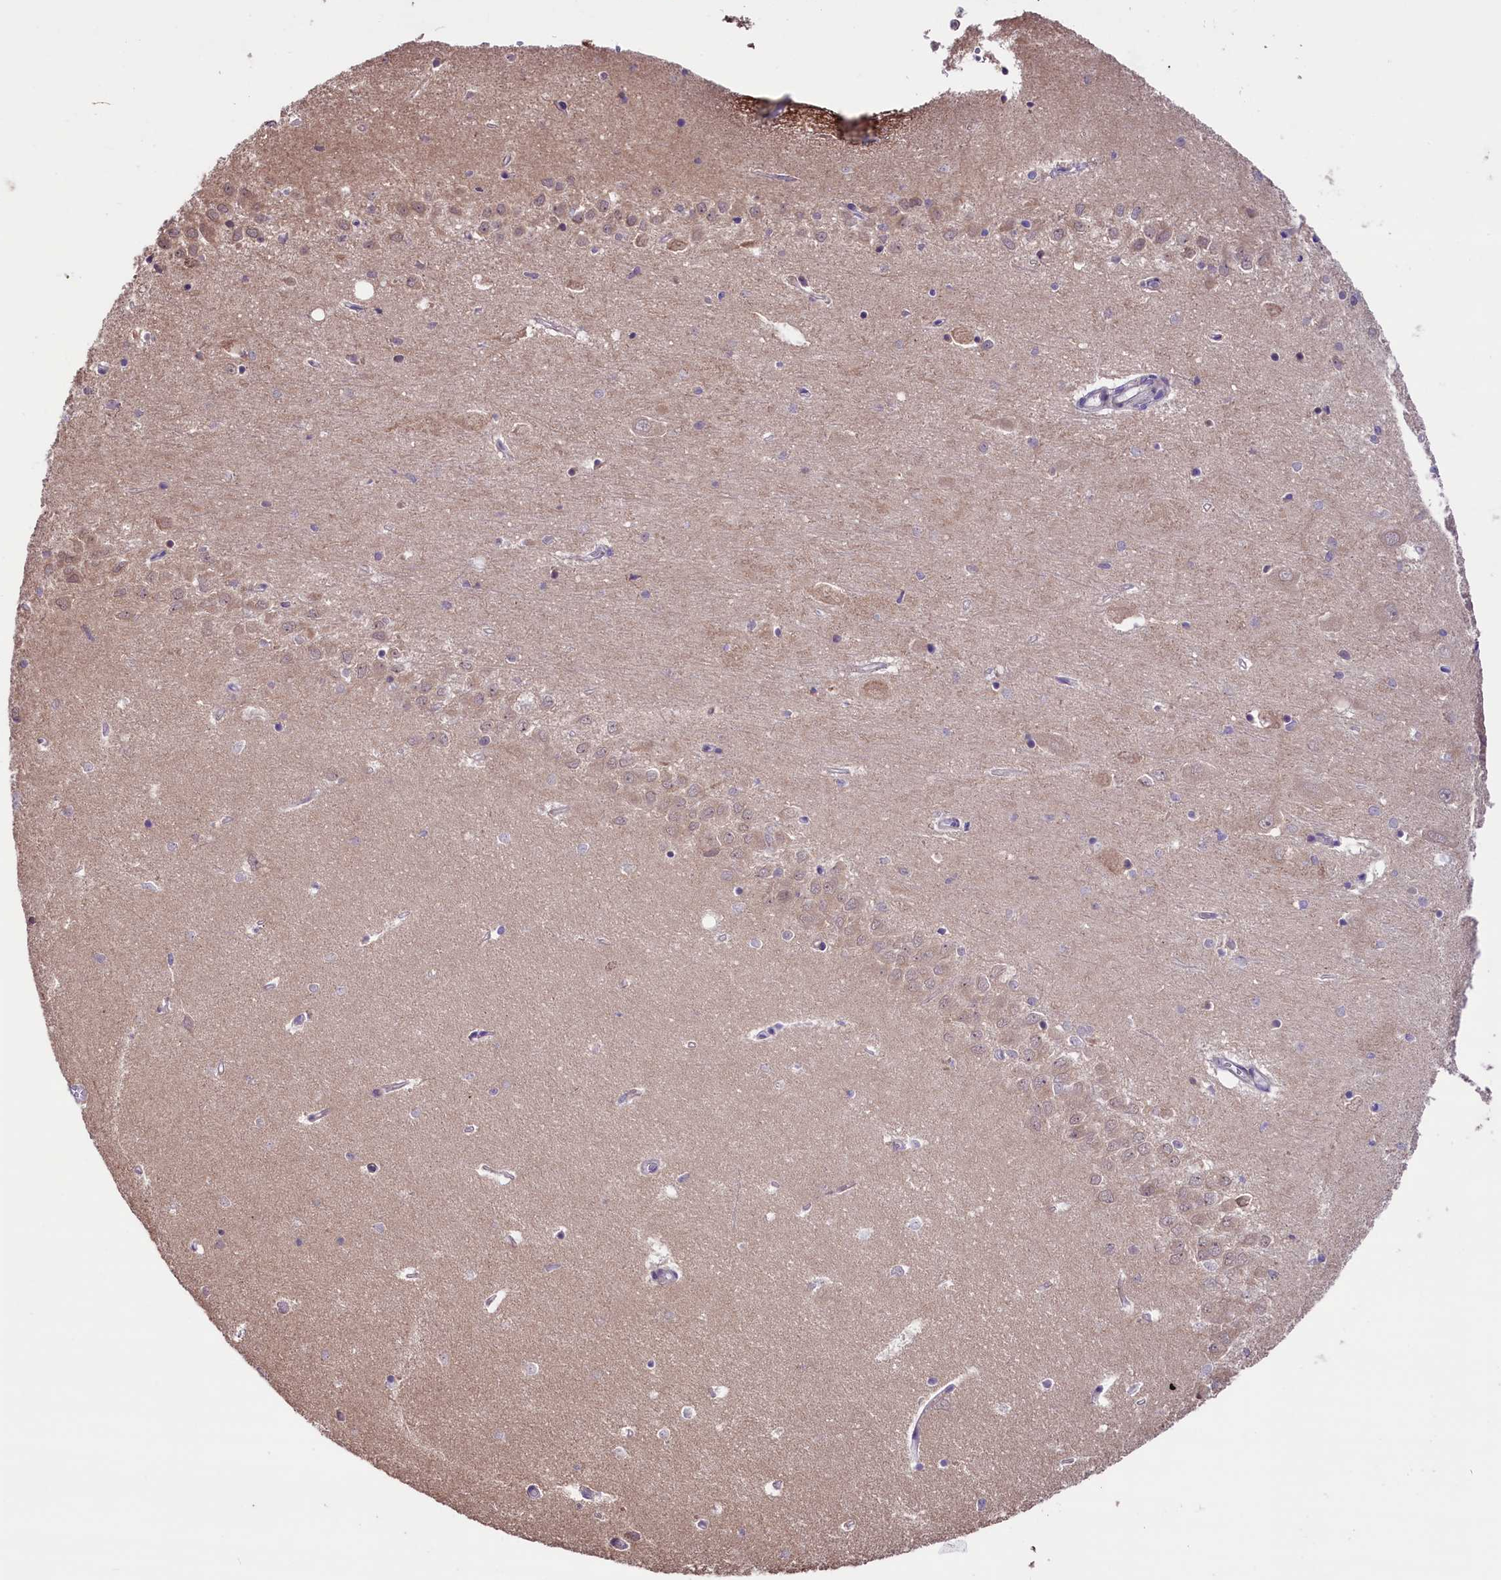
{"staining": {"intensity": "negative", "quantity": "none", "location": "none"}, "tissue": "hippocampus", "cell_type": "Glial cells", "image_type": "normal", "snomed": [{"axis": "morphology", "description": "Normal tissue, NOS"}, {"axis": "topography", "description": "Hippocampus"}], "caption": "The micrograph reveals no staining of glial cells in normal hippocampus. The staining was performed using DAB (3,3'-diaminobenzidine) to visualize the protein expression in brown, while the nuclei were stained in blue with hematoxylin (Magnification: 20x).", "gene": "RIC8A", "patient": {"sex": "female", "age": 64}}